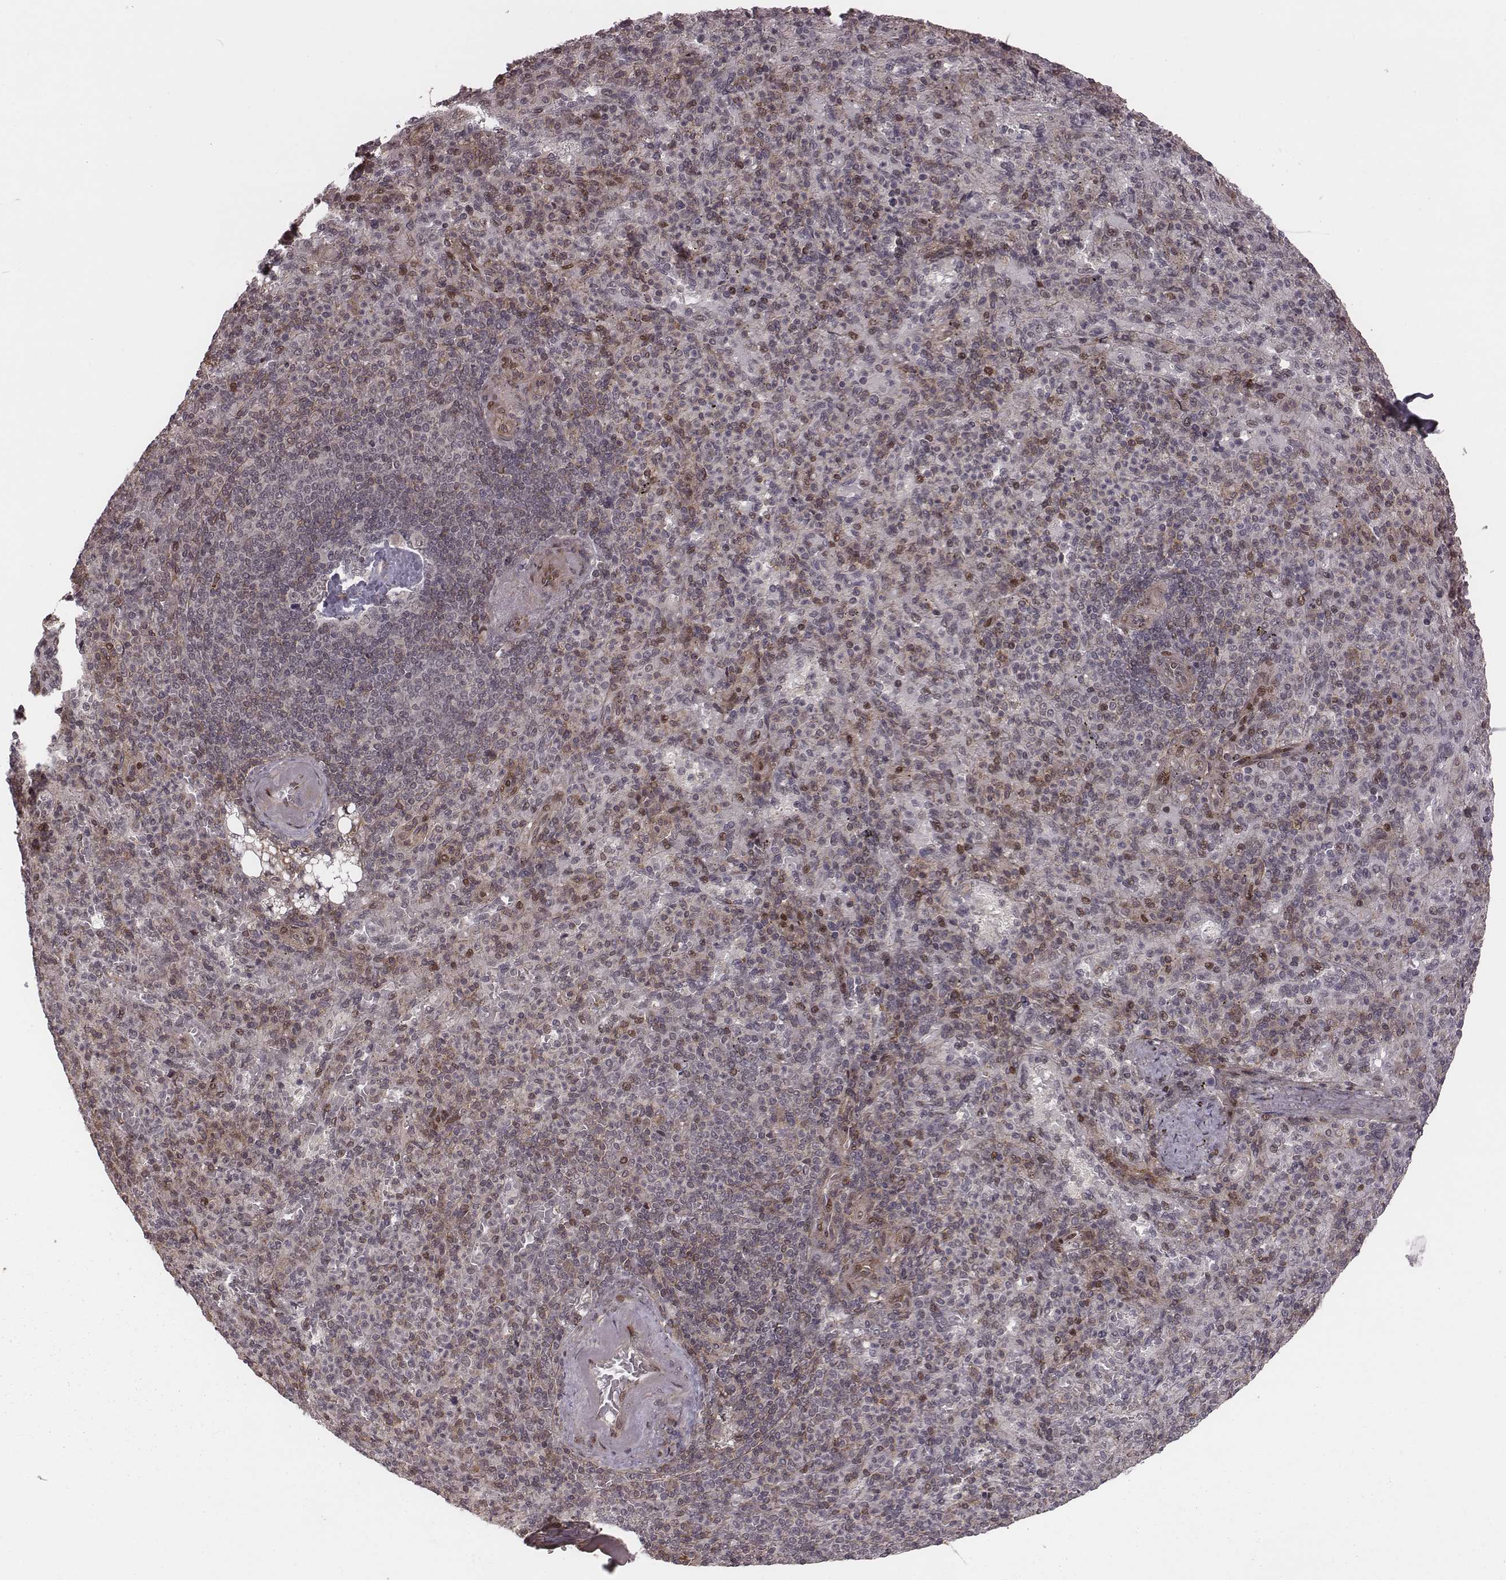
{"staining": {"intensity": "moderate", "quantity": "<25%", "location": "nuclear"}, "tissue": "spleen", "cell_type": "Cells in red pulp", "image_type": "normal", "snomed": [{"axis": "morphology", "description": "Normal tissue, NOS"}, {"axis": "topography", "description": "Spleen"}], "caption": "This is a histology image of immunohistochemistry (IHC) staining of benign spleen, which shows moderate staining in the nuclear of cells in red pulp.", "gene": "RPL3", "patient": {"sex": "female", "age": 74}}